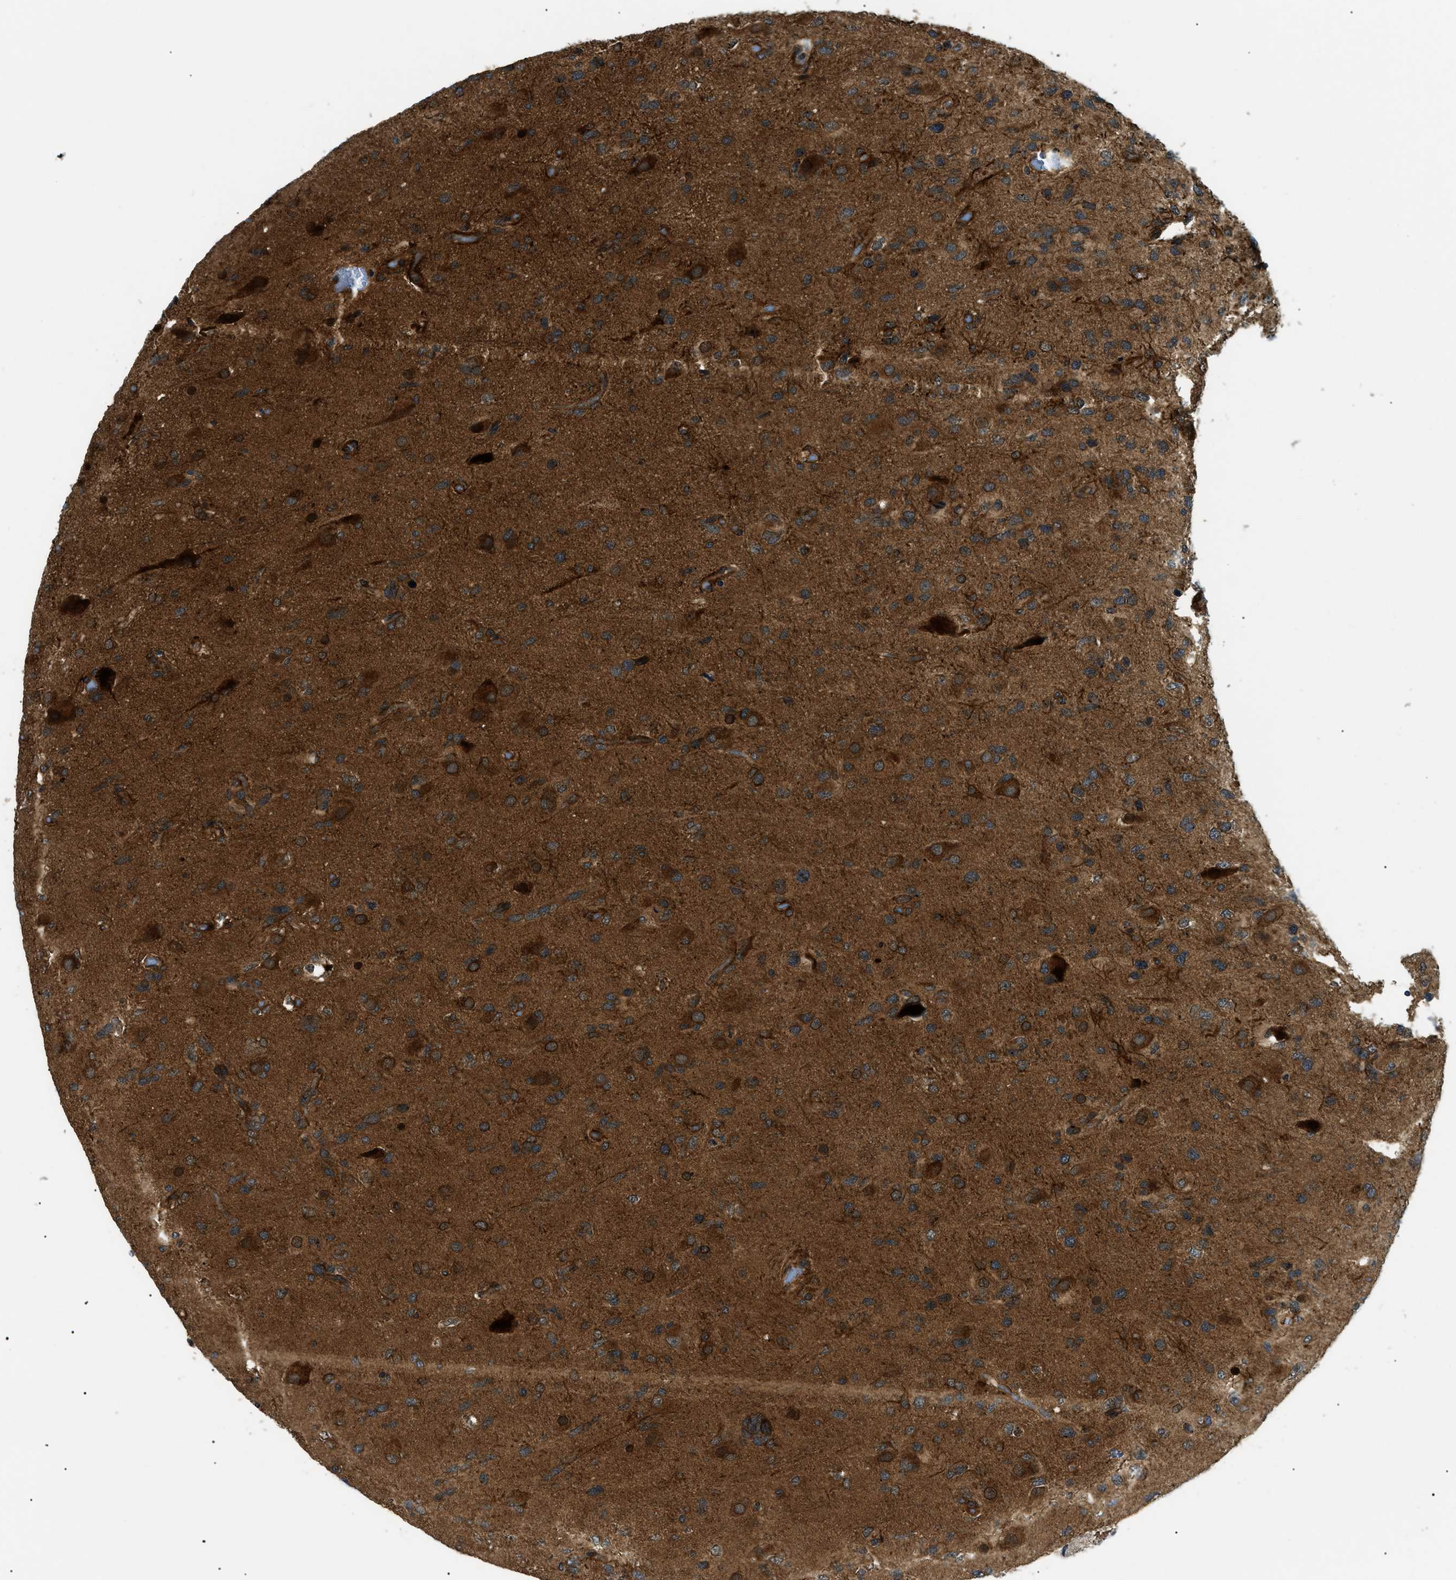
{"staining": {"intensity": "strong", "quantity": ">75%", "location": "cytoplasmic/membranous"}, "tissue": "glioma", "cell_type": "Tumor cells", "image_type": "cancer", "snomed": [{"axis": "morphology", "description": "Glioma, malignant, High grade"}, {"axis": "topography", "description": "Brain"}], "caption": "Glioma was stained to show a protein in brown. There is high levels of strong cytoplasmic/membranous staining in approximately >75% of tumor cells.", "gene": "ATP6AP1", "patient": {"sex": "female", "age": 58}}